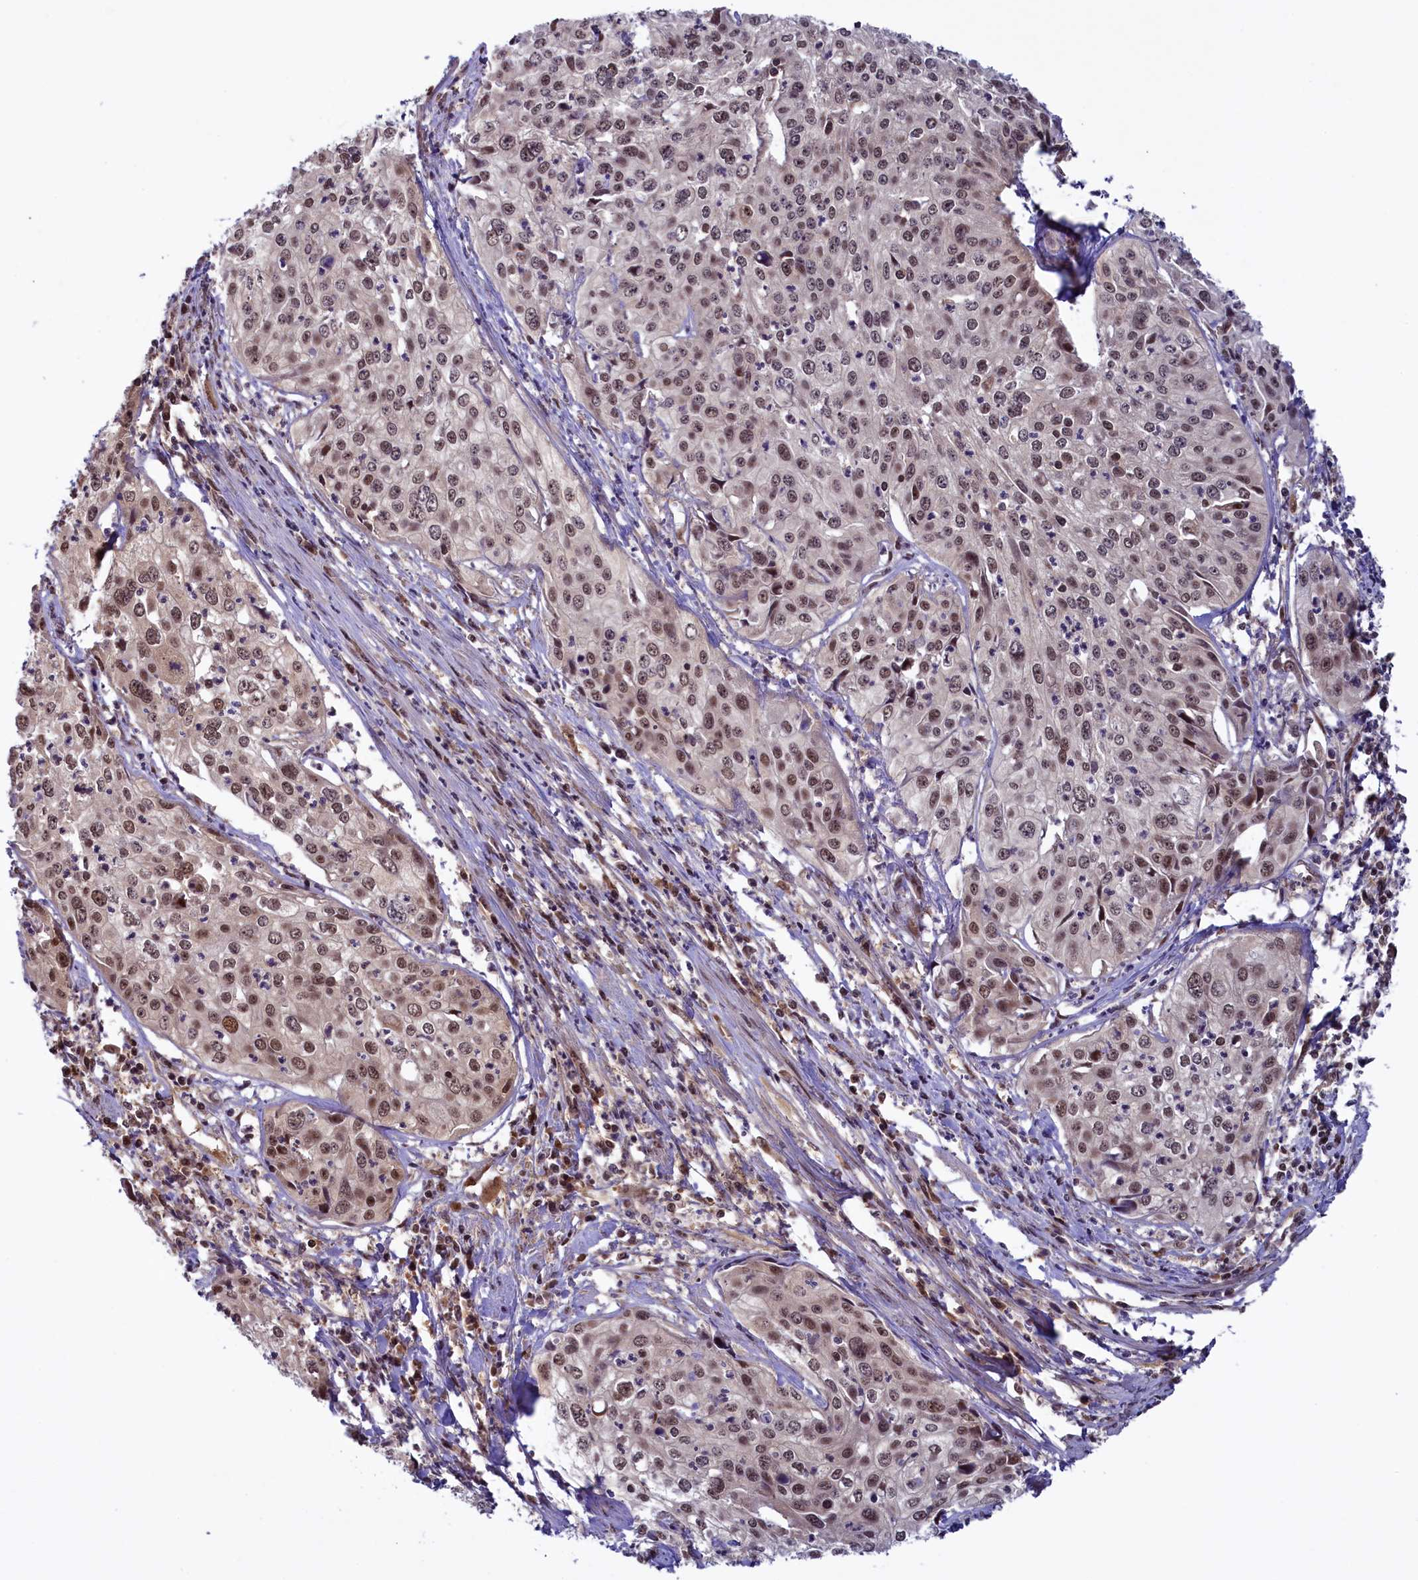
{"staining": {"intensity": "moderate", "quantity": ">75%", "location": "nuclear"}, "tissue": "cervical cancer", "cell_type": "Tumor cells", "image_type": "cancer", "snomed": [{"axis": "morphology", "description": "Squamous cell carcinoma, NOS"}, {"axis": "topography", "description": "Cervix"}], "caption": "Immunohistochemistry (IHC) of human cervical cancer reveals medium levels of moderate nuclear positivity in approximately >75% of tumor cells.", "gene": "SLC7A6OS", "patient": {"sex": "female", "age": 31}}